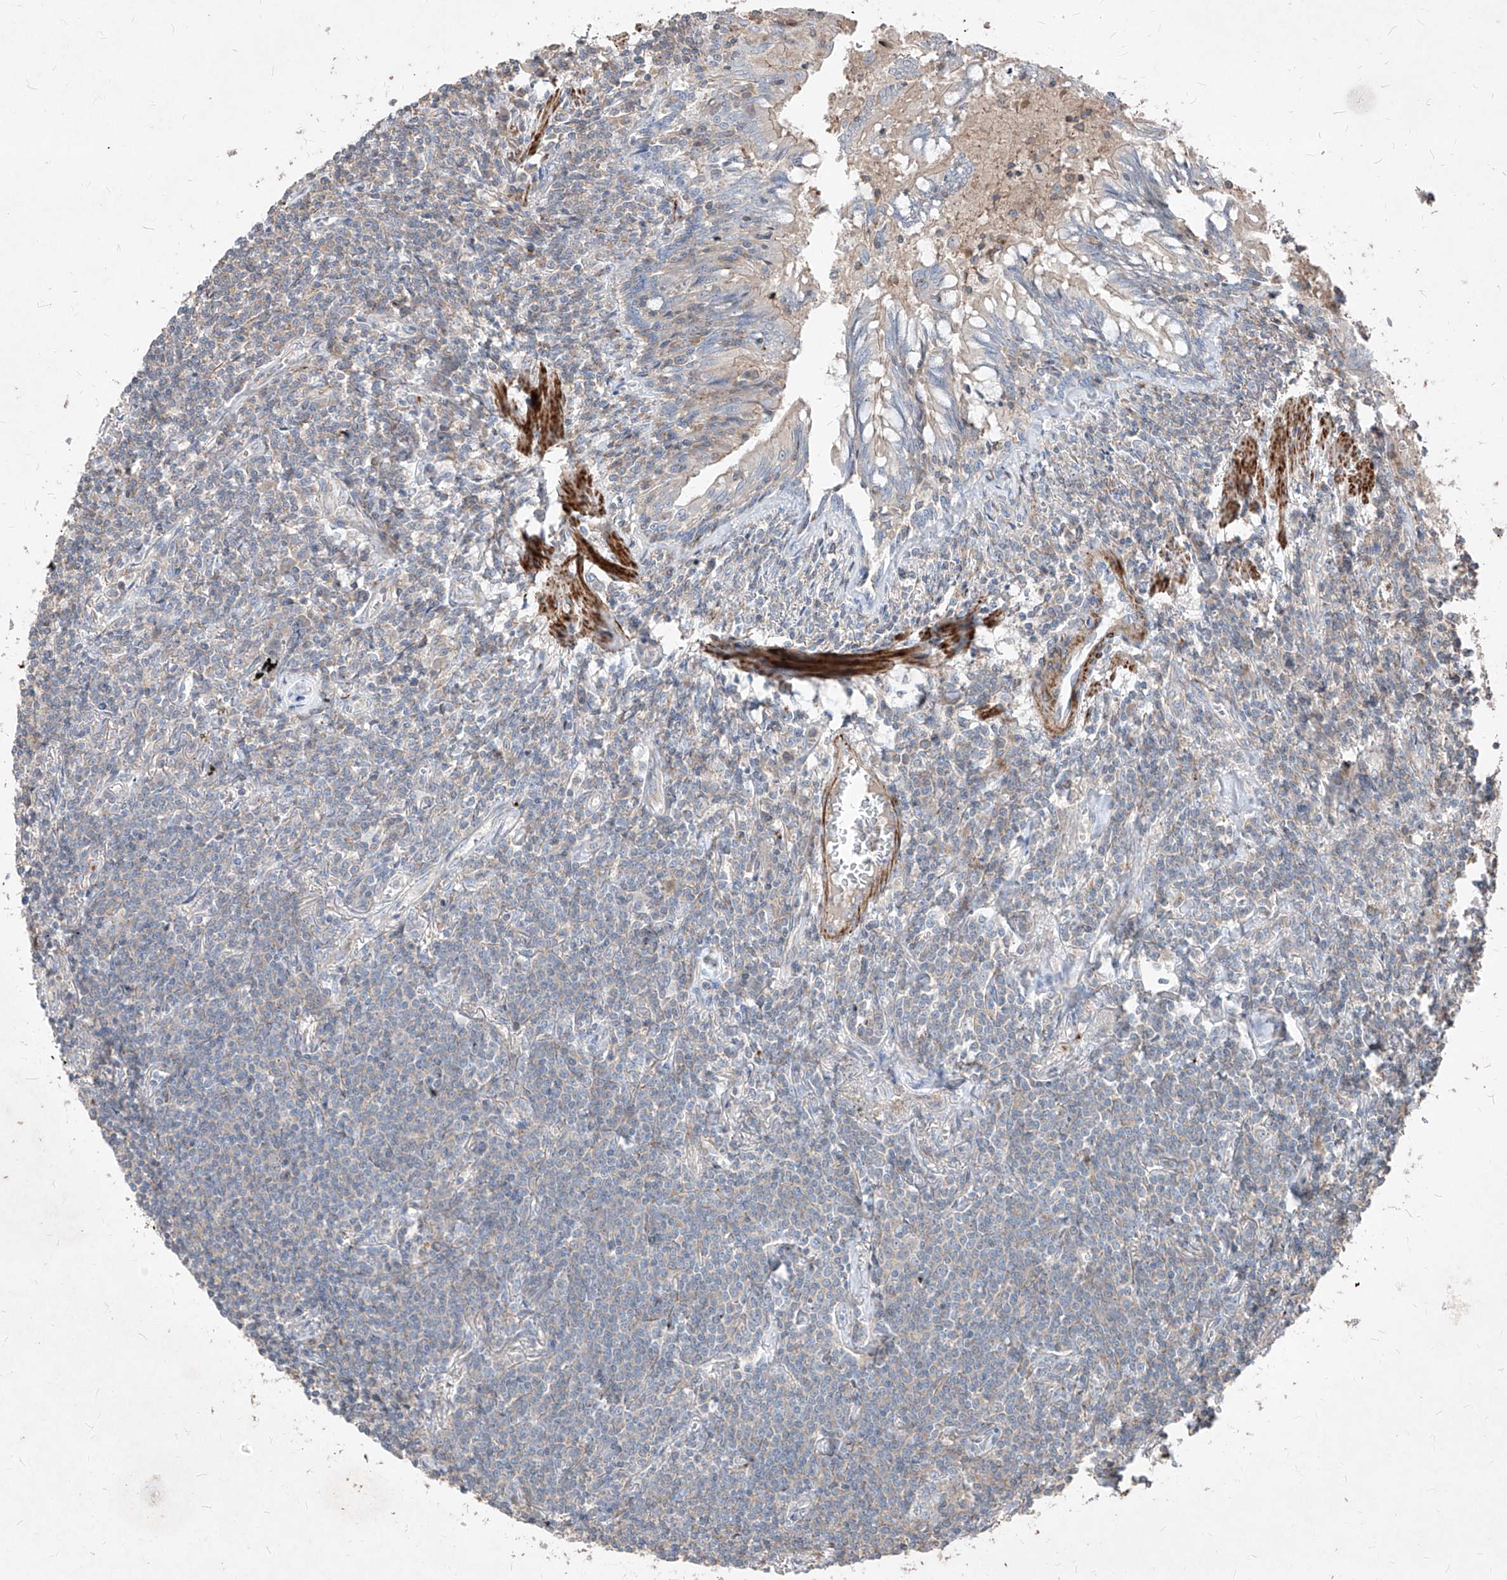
{"staining": {"intensity": "negative", "quantity": "none", "location": "none"}, "tissue": "lymphoma", "cell_type": "Tumor cells", "image_type": "cancer", "snomed": [{"axis": "morphology", "description": "Malignant lymphoma, non-Hodgkin's type, Low grade"}, {"axis": "topography", "description": "Lung"}], "caption": "DAB immunohistochemical staining of human low-grade malignant lymphoma, non-Hodgkin's type exhibits no significant expression in tumor cells.", "gene": "UFD1", "patient": {"sex": "female", "age": 71}}